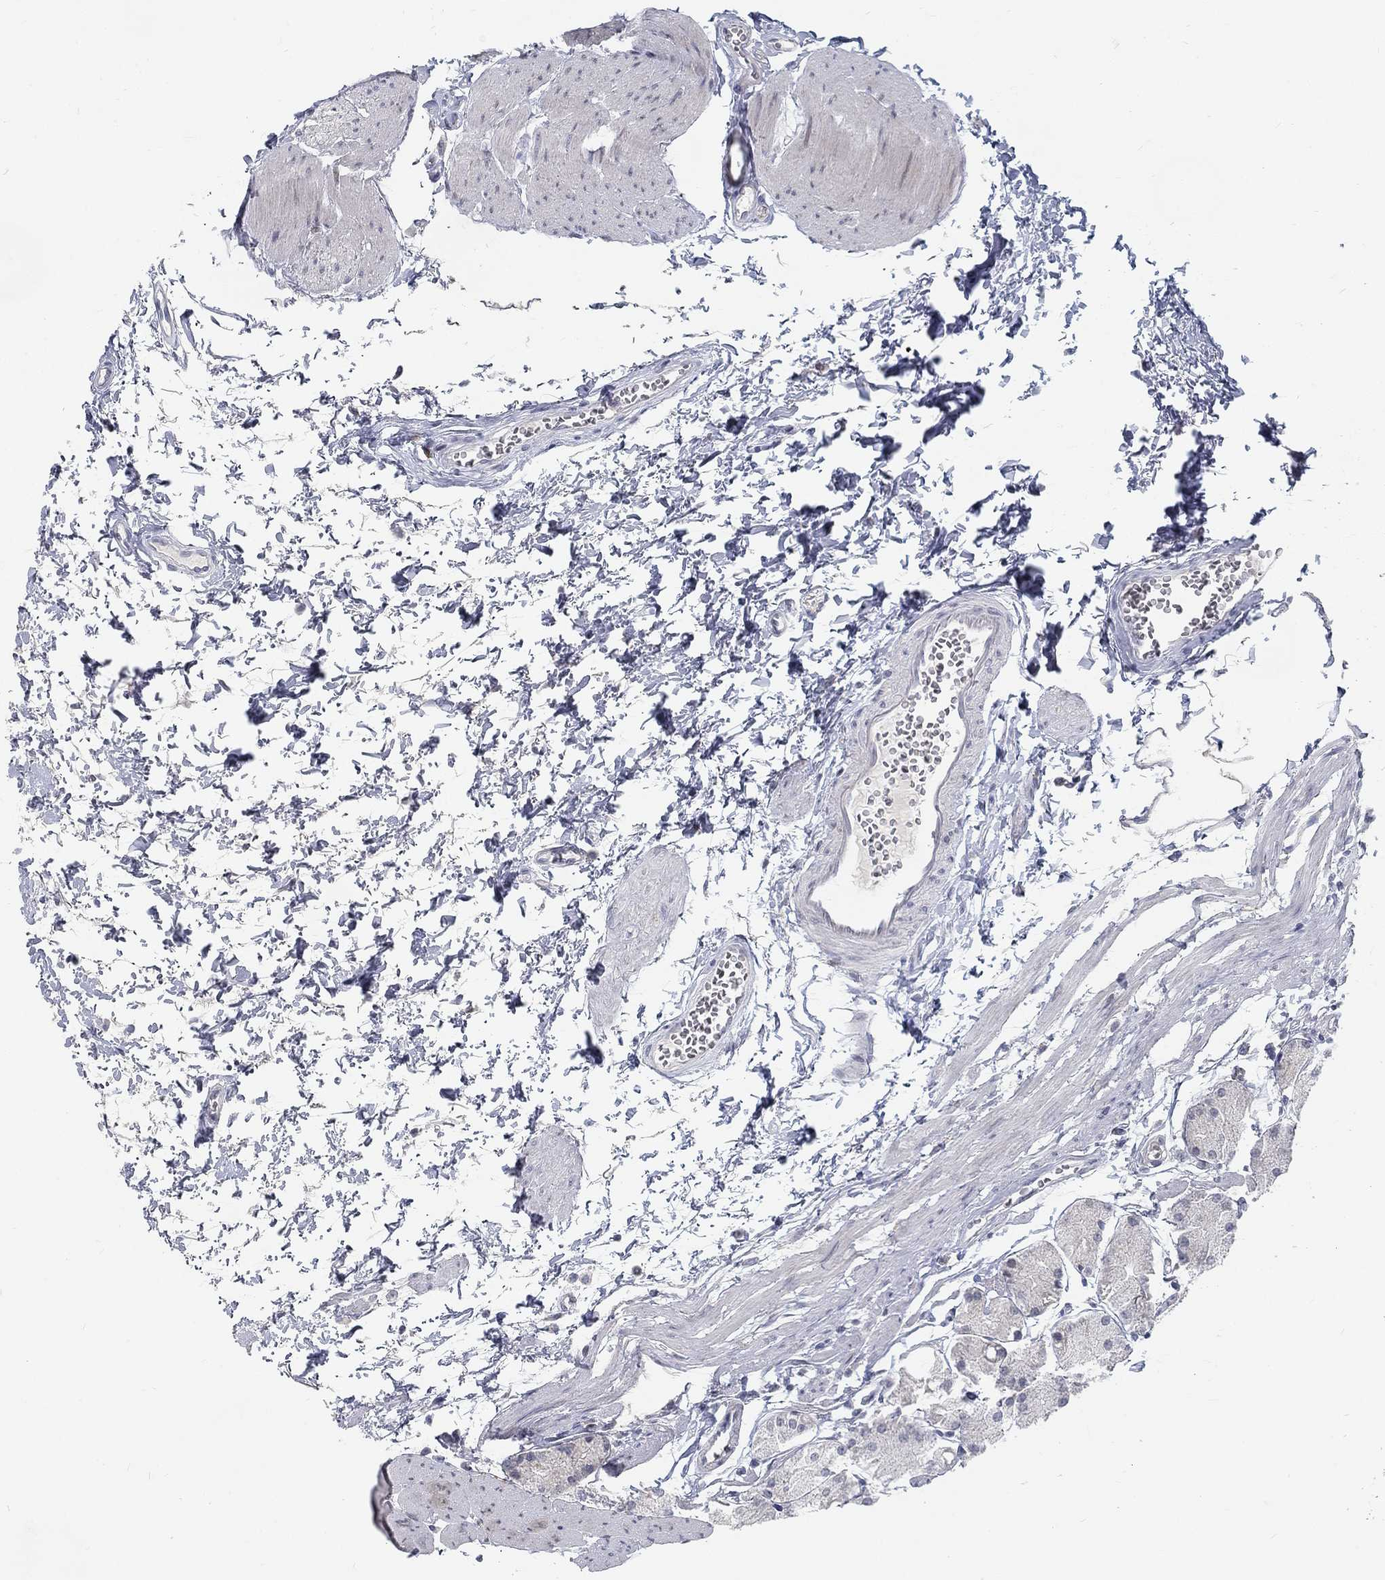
{"staining": {"intensity": "weak", "quantity": "<25%", "location": "cytoplasmic/membranous"}, "tissue": "stomach", "cell_type": "Glandular cells", "image_type": "normal", "snomed": [{"axis": "morphology", "description": "Normal tissue, NOS"}, {"axis": "topography", "description": "Stomach, upper"}], "caption": "A high-resolution photomicrograph shows immunohistochemistry staining of unremarkable stomach, which exhibits no significant positivity in glandular cells.", "gene": "ATP1A3", "patient": {"sex": "male", "age": 60}}